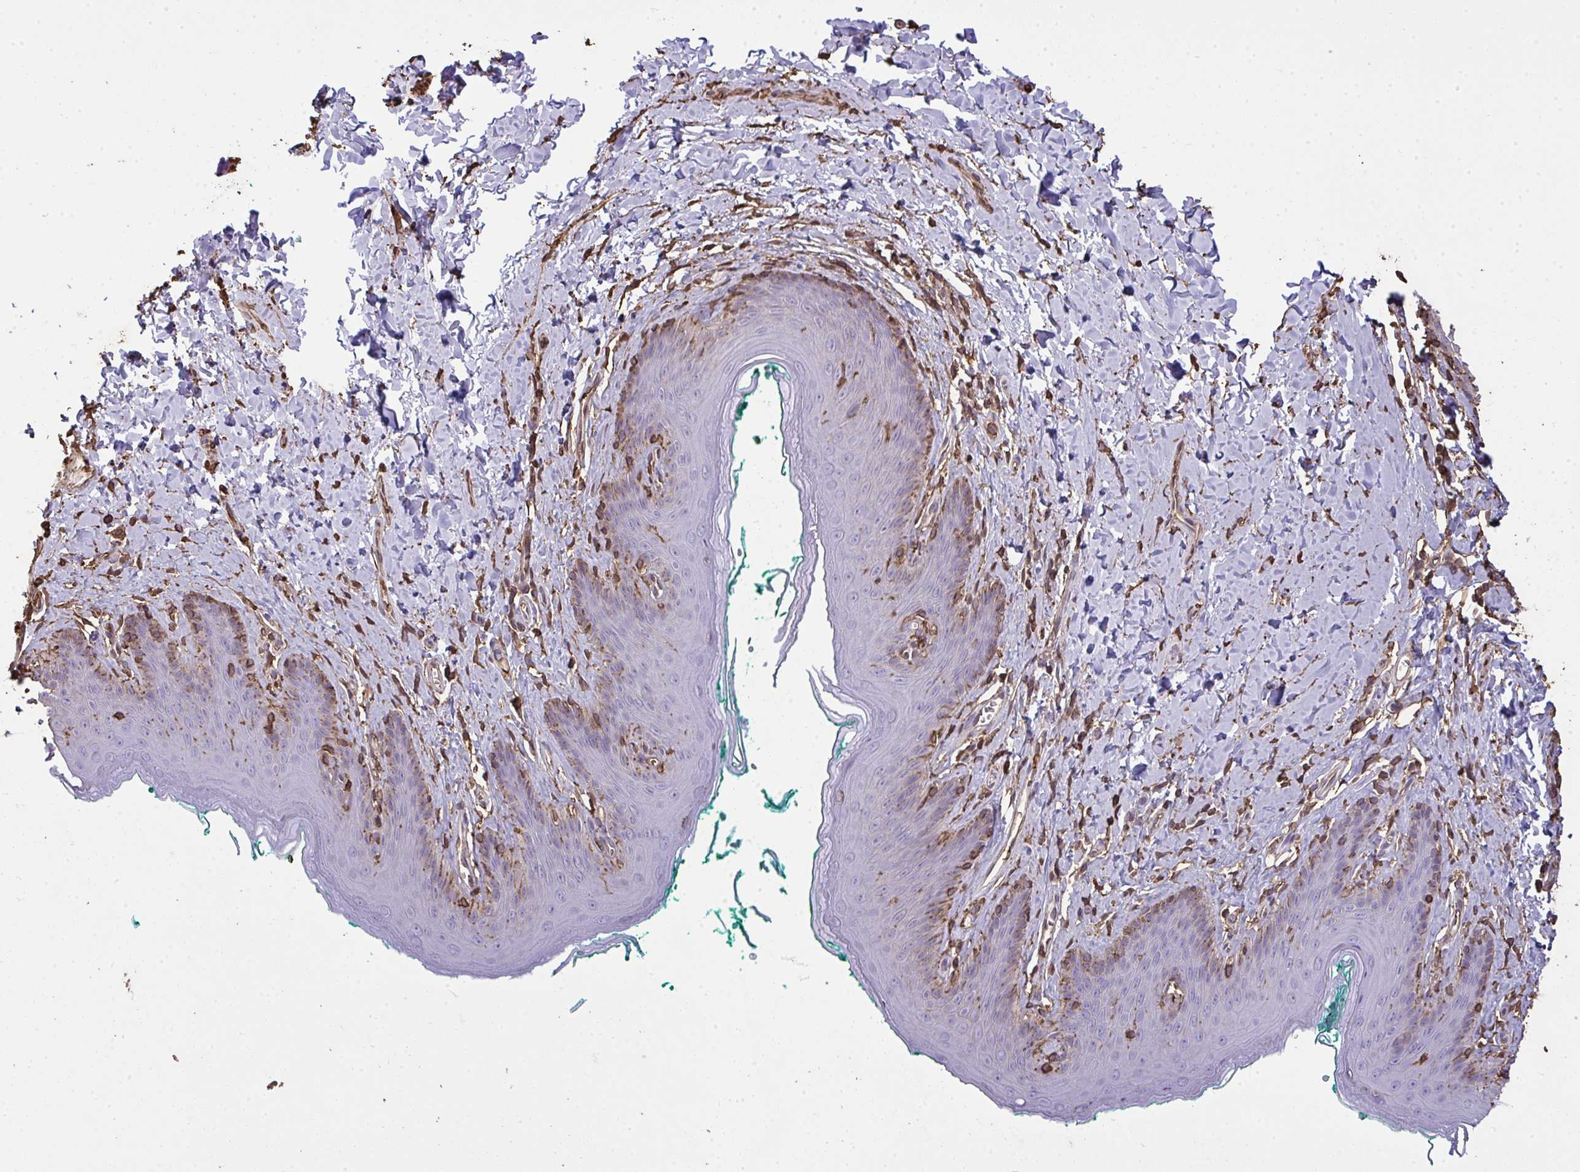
{"staining": {"intensity": "moderate", "quantity": "<25%", "location": "cytoplasmic/membranous"}, "tissue": "skin", "cell_type": "Epidermal cells", "image_type": "normal", "snomed": [{"axis": "morphology", "description": "Normal tissue, NOS"}, {"axis": "topography", "description": "Vulva"}, {"axis": "topography", "description": "Peripheral nerve tissue"}], "caption": "Protein analysis of unremarkable skin demonstrates moderate cytoplasmic/membranous expression in approximately <25% of epidermal cells.", "gene": "ANXA5", "patient": {"sex": "female", "age": 66}}